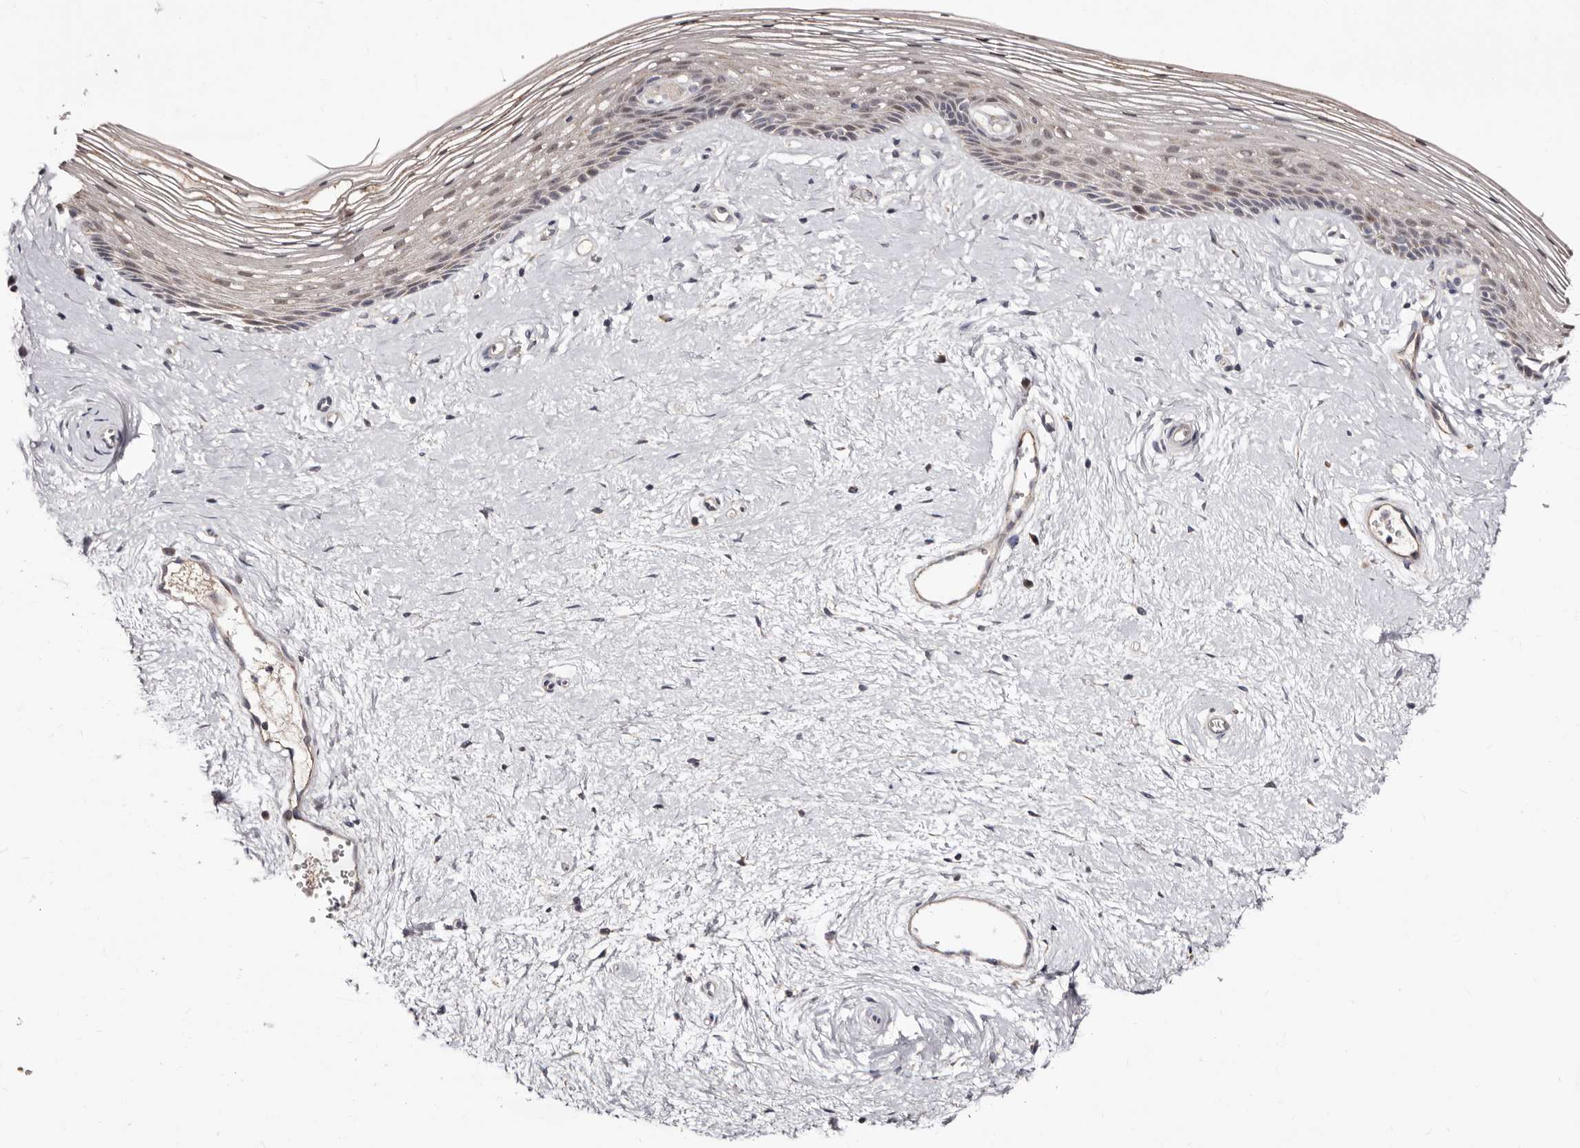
{"staining": {"intensity": "weak", "quantity": "<25%", "location": "cytoplasmic/membranous,nuclear"}, "tissue": "vagina", "cell_type": "Squamous epithelial cells", "image_type": "normal", "snomed": [{"axis": "morphology", "description": "Normal tissue, NOS"}, {"axis": "topography", "description": "Vagina"}], "caption": "Squamous epithelial cells show no significant positivity in unremarkable vagina. (Brightfield microscopy of DAB IHC at high magnification).", "gene": "PTAFR", "patient": {"sex": "female", "age": 46}}